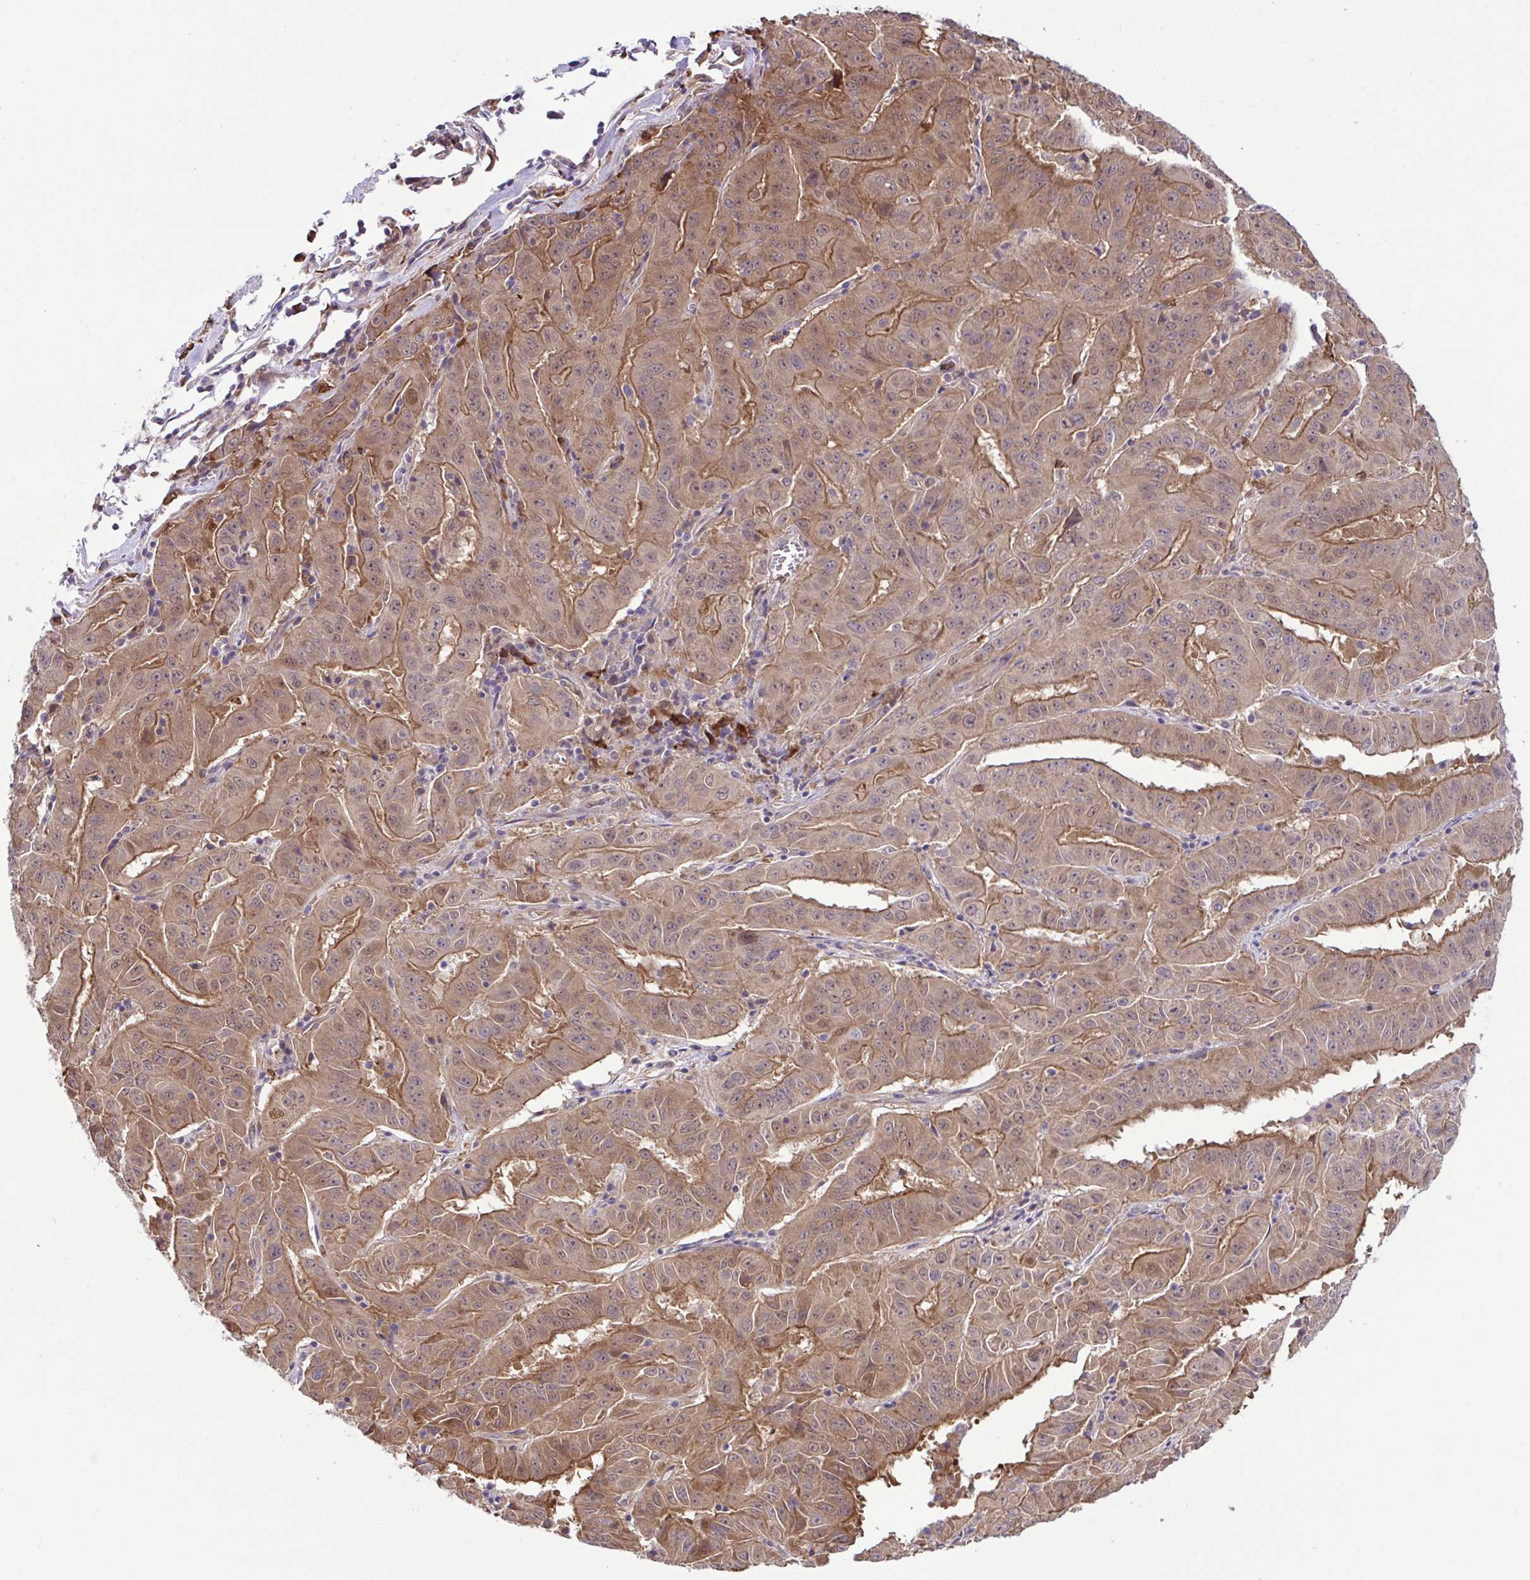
{"staining": {"intensity": "moderate", "quantity": ">75%", "location": "cytoplasmic/membranous,nuclear"}, "tissue": "pancreatic cancer", "cell_type": "Tumor cells", "image_type": "cancer", "snomed": [{"axis": "morphology", "description": "Adenocarcinoma, NOS"}, {"axis": "topography", "description": "Pancreas"}], "caption": "Pancreatic cancer stained with DAB immunohistochemistry (IHC) demonstrates medium levels of moderate cytoplasmic/membranous and nuclear expression in about >75% of tumor cells. (IHC, brightfield microscopy, high magnification).", "gene": "CMPK1", "patient": {"sex": "male", "age": 63}}